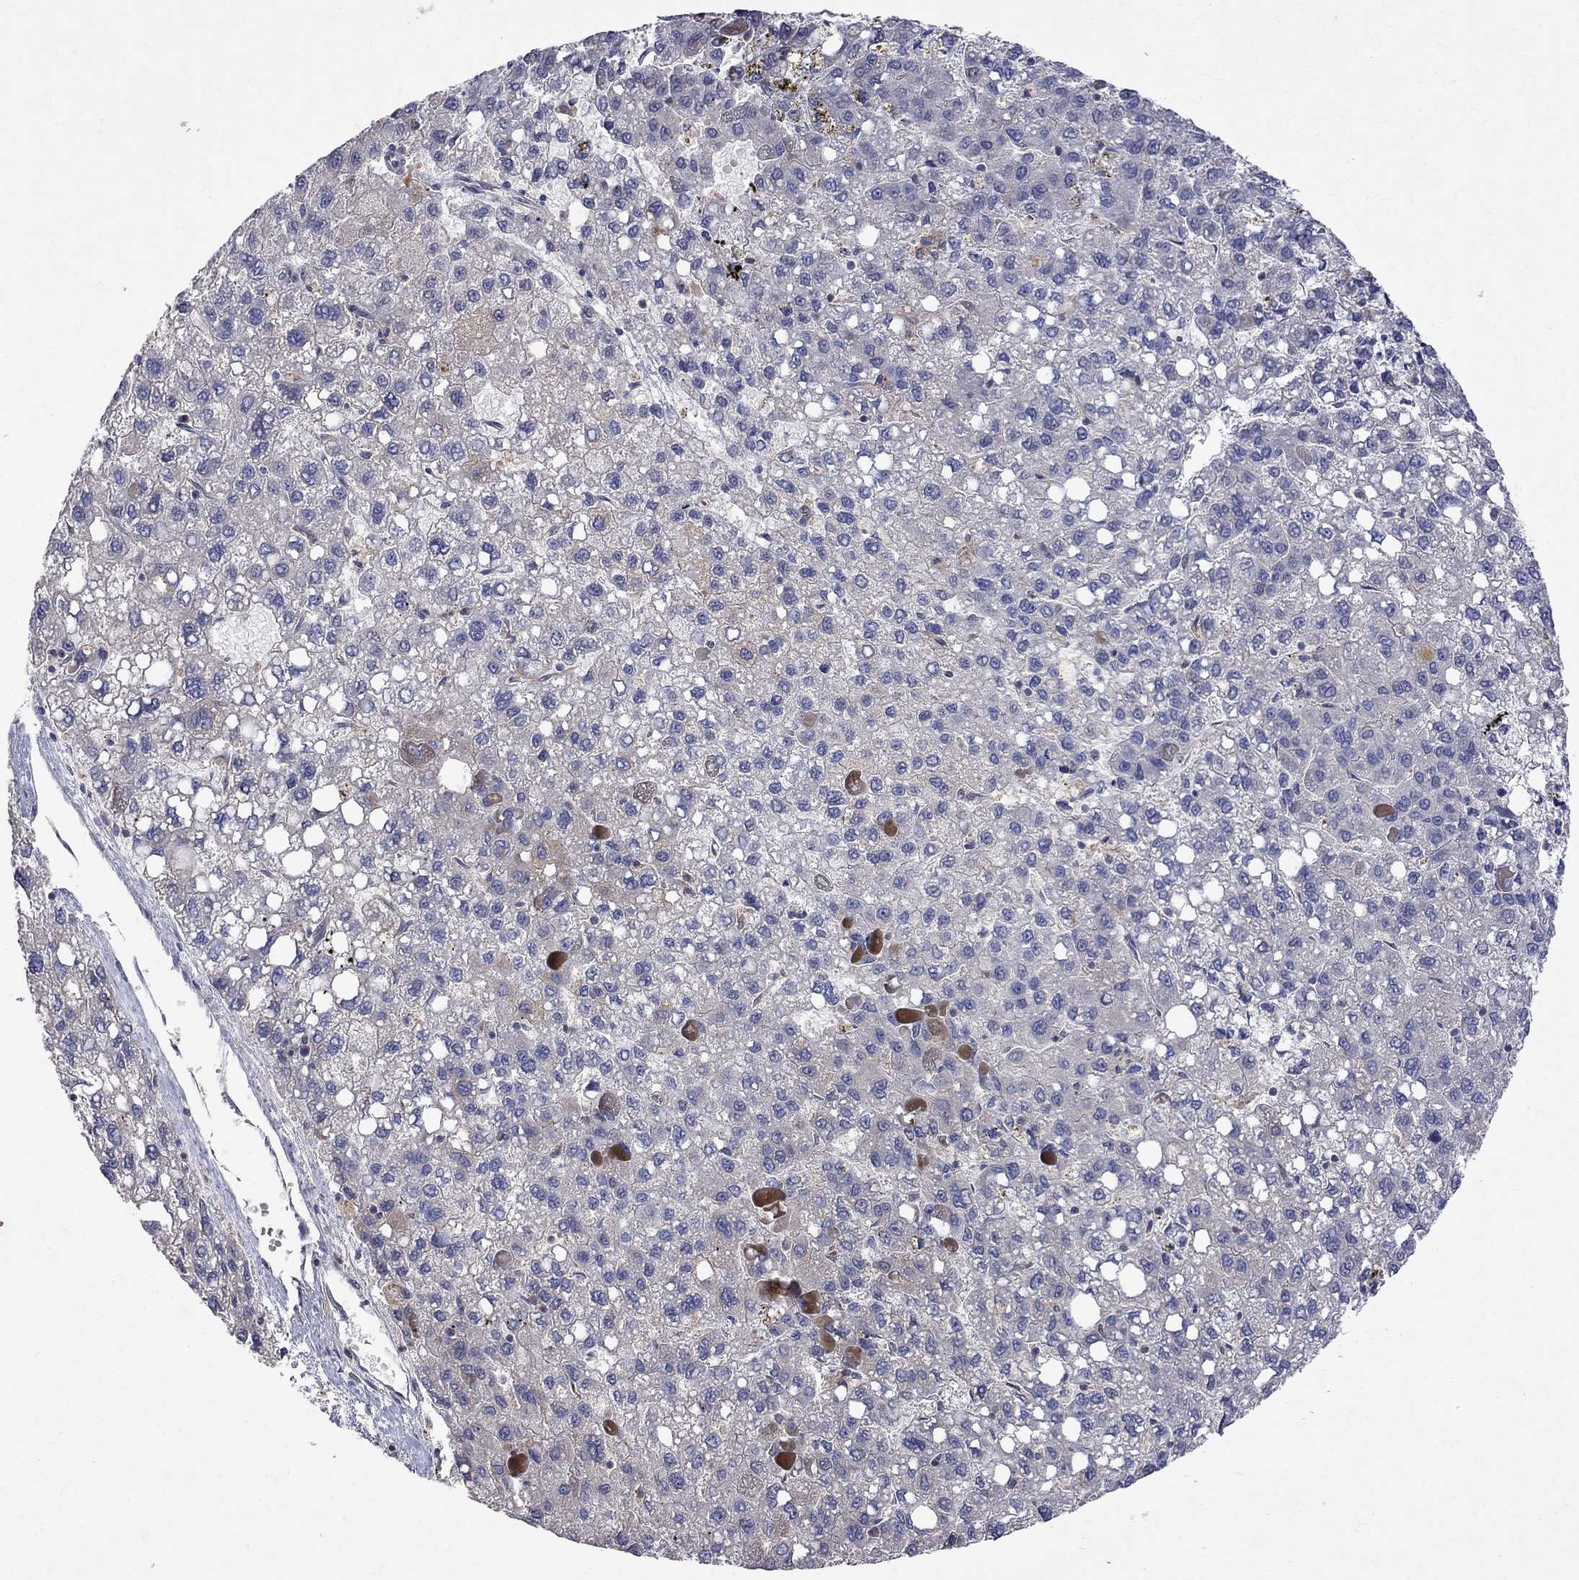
{"staining": {"intensity": "weak", "quantity": "<25%", "location": "cytoplasmic/membranous"}, "tissue": "liver cancer", "cell_type": "Tumor cells", "image_type": "cancer", "snomed": [{"axis": "morphology", "description": "Carcinoma, Hepatocellular, NOS"}, {"axis": "topography", "description": "Liver"}], "caption": "This is an IHC histopathology image of human liver cancer. There is no positivity in tumor cells.", "gene": "ABI3", "patient": {"sex": "female", "age": 82}}